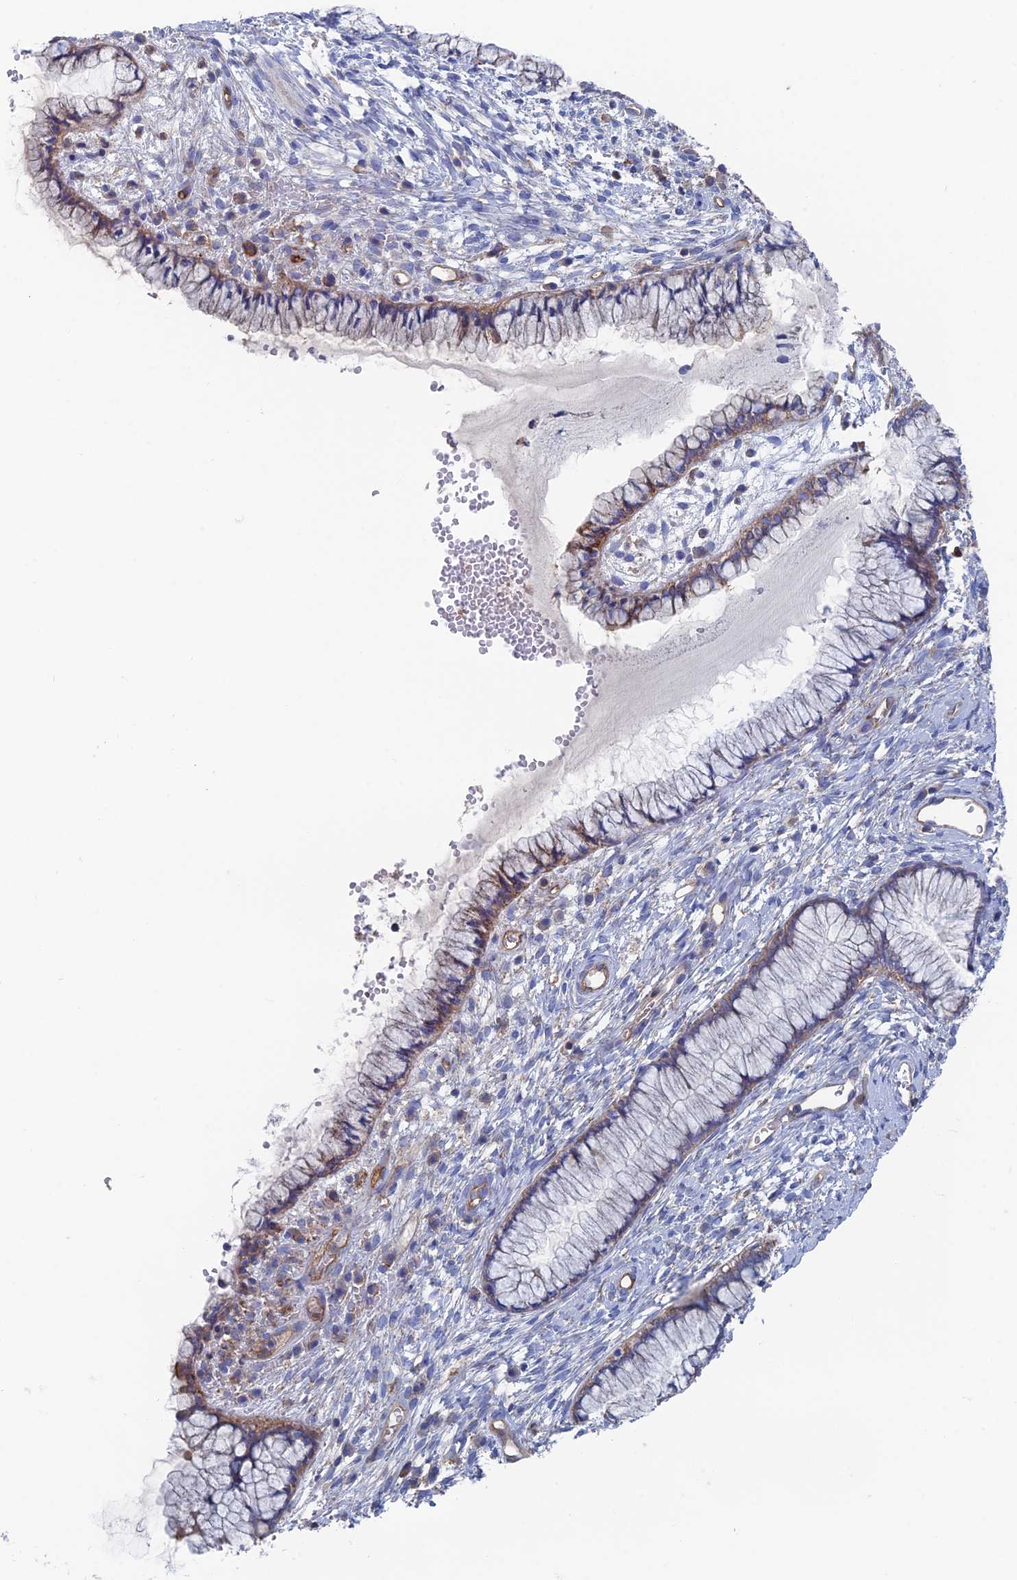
{"staining": {"intensity": "weak", "quantity": ">75%", "location": "cytoplasmic/membranous"}, "tissue": "cervix", "cell_type": "Glandular cells", "image_type": "normal", "snomed": [{"axis": "morphology", "description": "Normal tissue, NOS"}, {"axis": "topography", "description": "Cervix"}], "caption": "This photomicrograph reveals IHC staining of unremarkable cervix, with low weak cytoplasmic/membranous expression in approximately >75% of glandular cells.", "gene": "SNX11", "patient": {"sex": "female", "age": 42}}